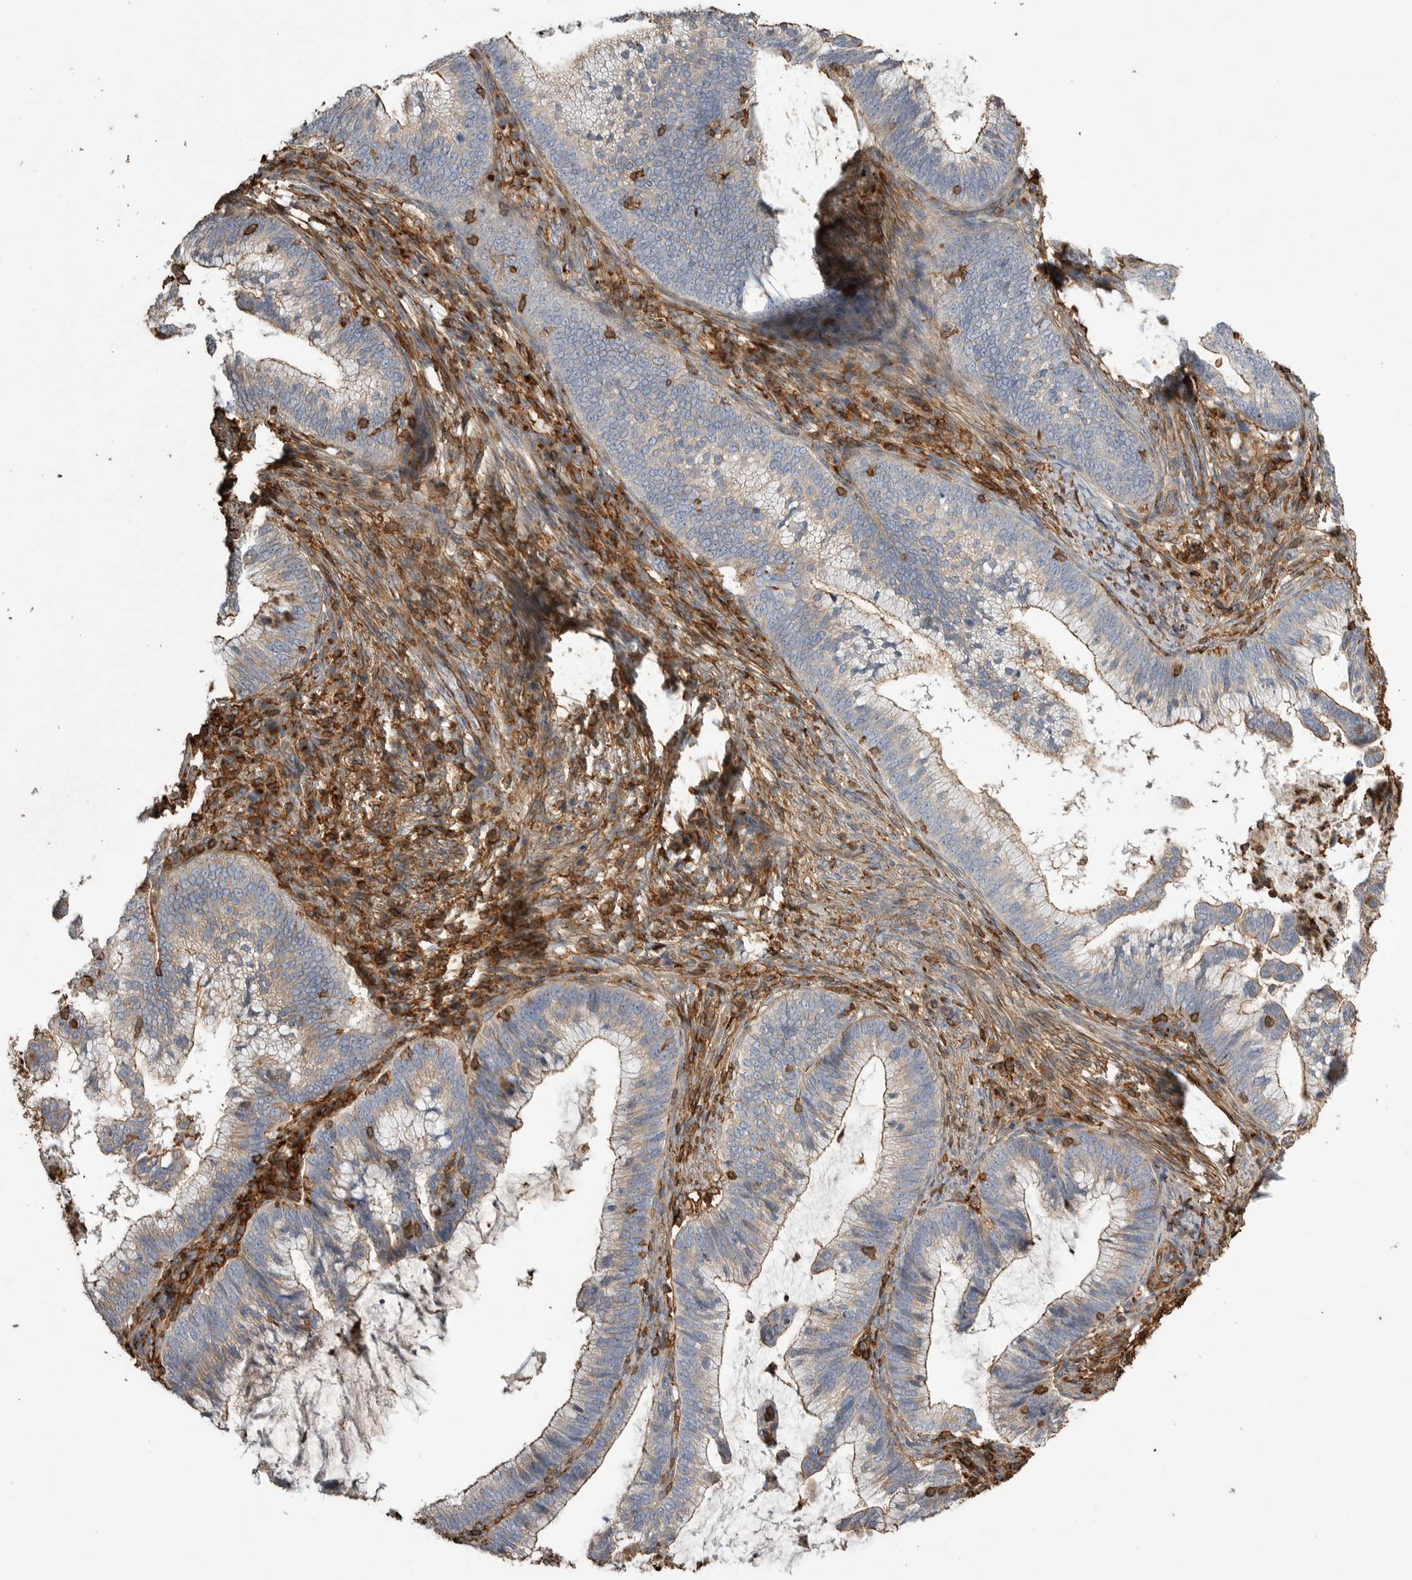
{"staining": {"intensity": "moderate", "quantity": "<25%", "location": "cytoplasmic/membranous"}, "tissue": "cervical cancer", "cell_type": "Tumor cells", "image_type": "cancer", "snomed": [{"axis": "morphology", "description": "Adenocarcinoma, NOS"}, {"axis": "topography", "description": "Cervix"}], "caption": "Immunohistochemistry micrograph of neoplastic tissue: human cervical adenocarcinoma stained using IHC exhibits low levels of moderate protein expression localized specifically in the cytoplasmic/membranous of tumor cells, appearing as a cytoplasmic/membranous brown color.", "gene": "GPER1", "patient": {"sex": "female", "age": 36}}